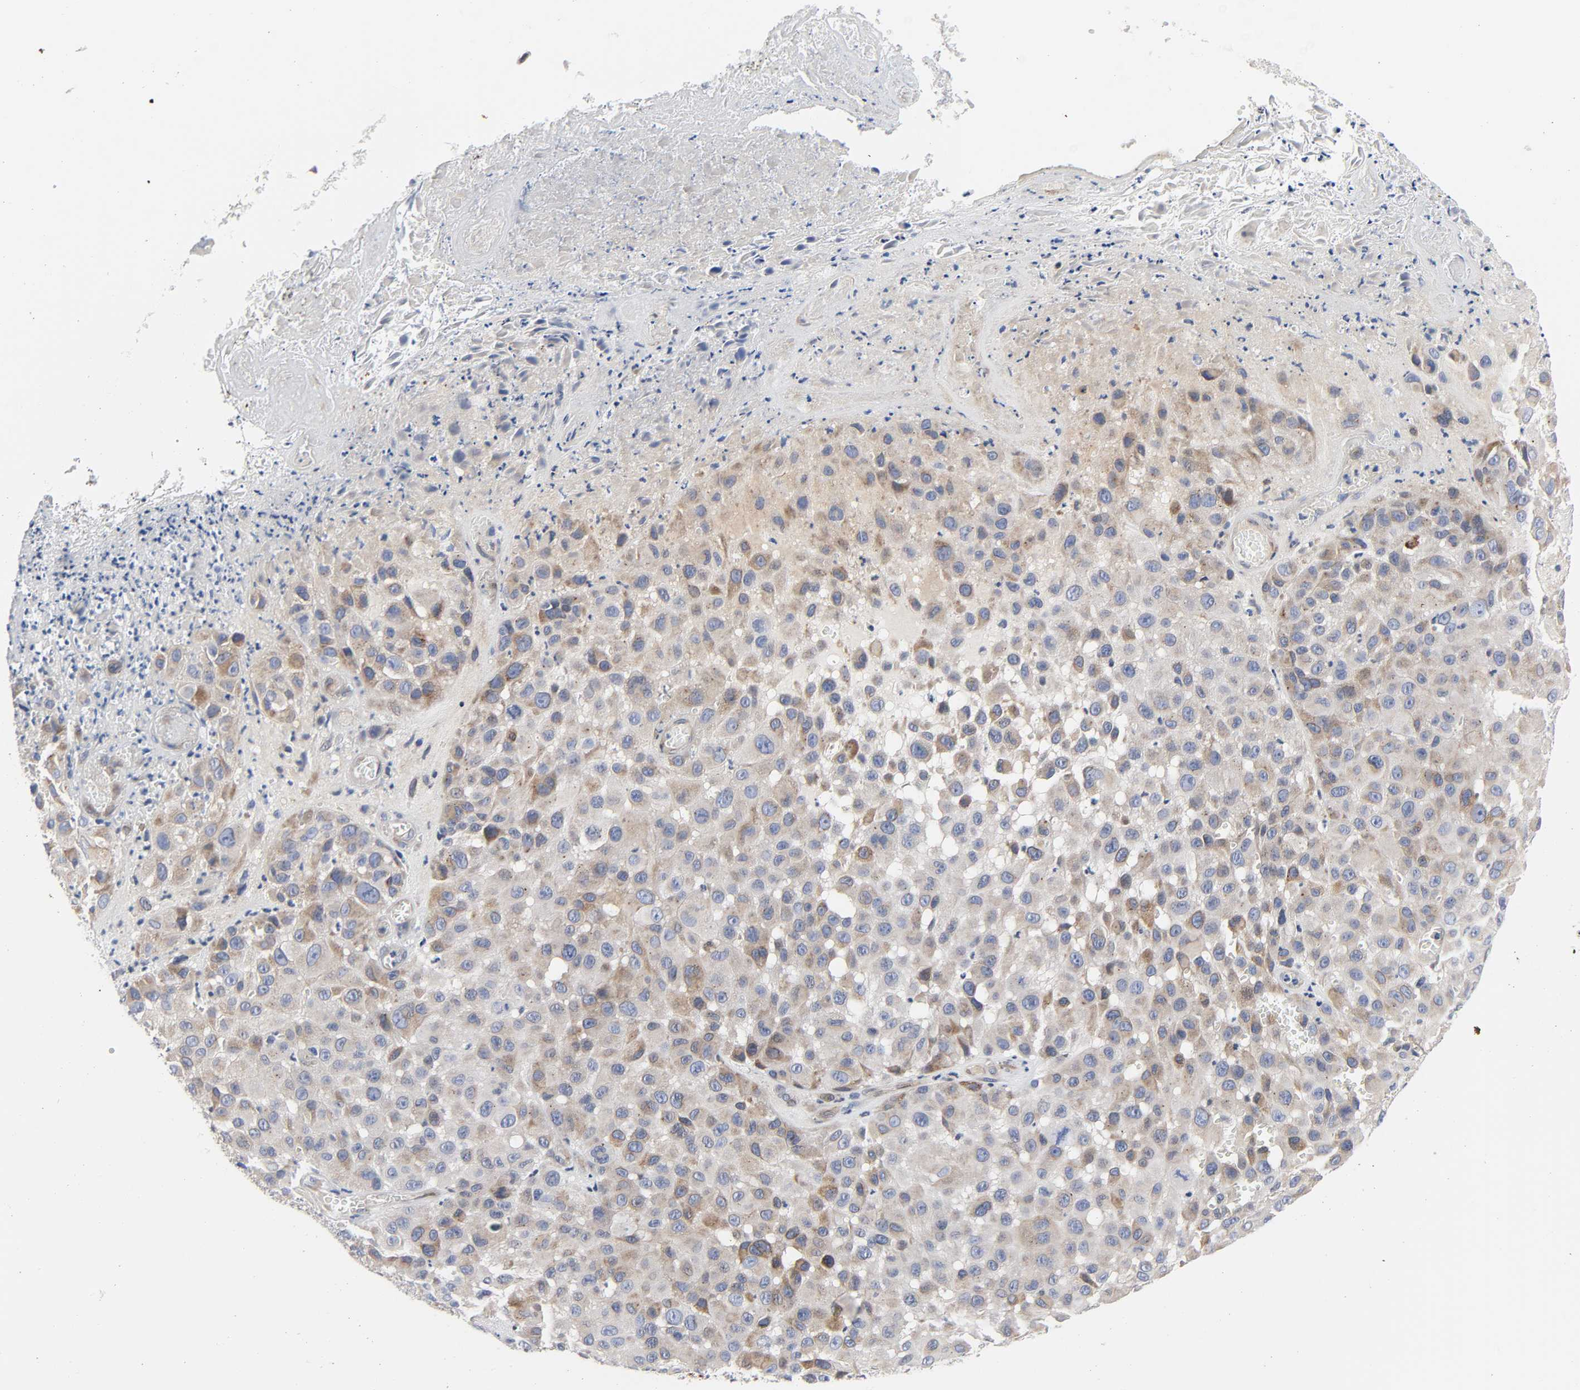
{"staining": {"intensity": "moderate", "quantity": "25%-75%", "location": "cytoplasmic/membranous"}, "tissue": "melanoma", "cell_type": "Tumor cells", "image_type": "cancer", "snomed": [{"axis": "morphology", "description": "Malignant melanoma, NOS"}, {"axis": "topography", "description": "Skin"}], "caption": "Tumor cells reveal medium levels of moderate cytoplasmic/membranous staining in about 25%-75% of cells in human malignant melanoma.", "gene": "ASB6", "patient": {"sex": "female", "age": 21}}